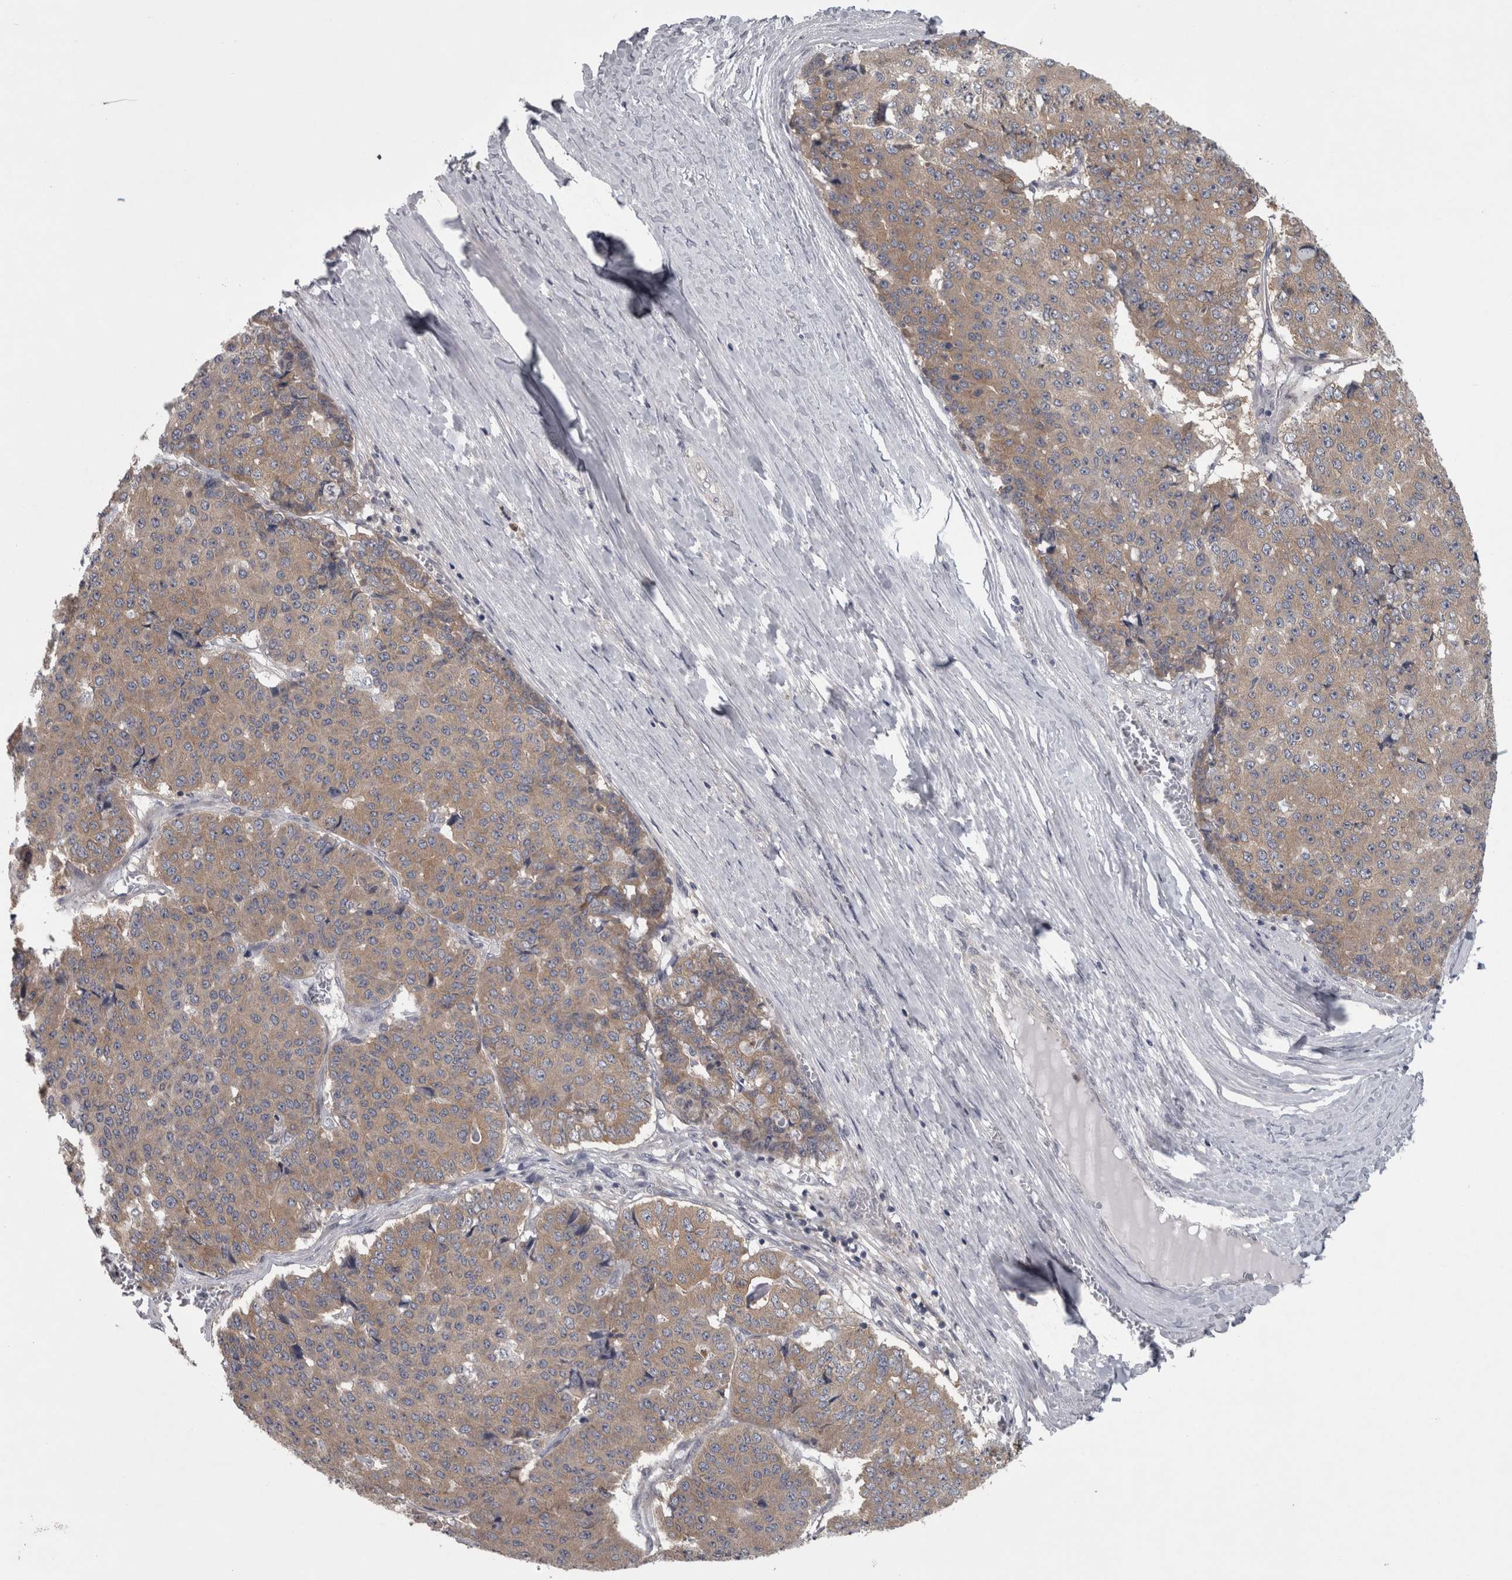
{"staining": {"intensity": "moderate", "quantity": ">75%", "location": "cytoplasmic/membranous"}, "tissue": "pancreatic cancer", "cell_type": "Tumor cells", "image_type": "cancer", "snomed": [{"axis": "morphology", "description": "Adenocarcinoma, NOS"}, {"axis": "topography", "description": "Pancreas"}], "caption": "Brown immunohistochemical staining in human pancreatic adenocarcinoma exhibits moderate cytoplasmic/membranous staining in approximately >75% of tumor cells.", "gene": "PRKCI", "patient": {"sex": "male", "age": 50}}